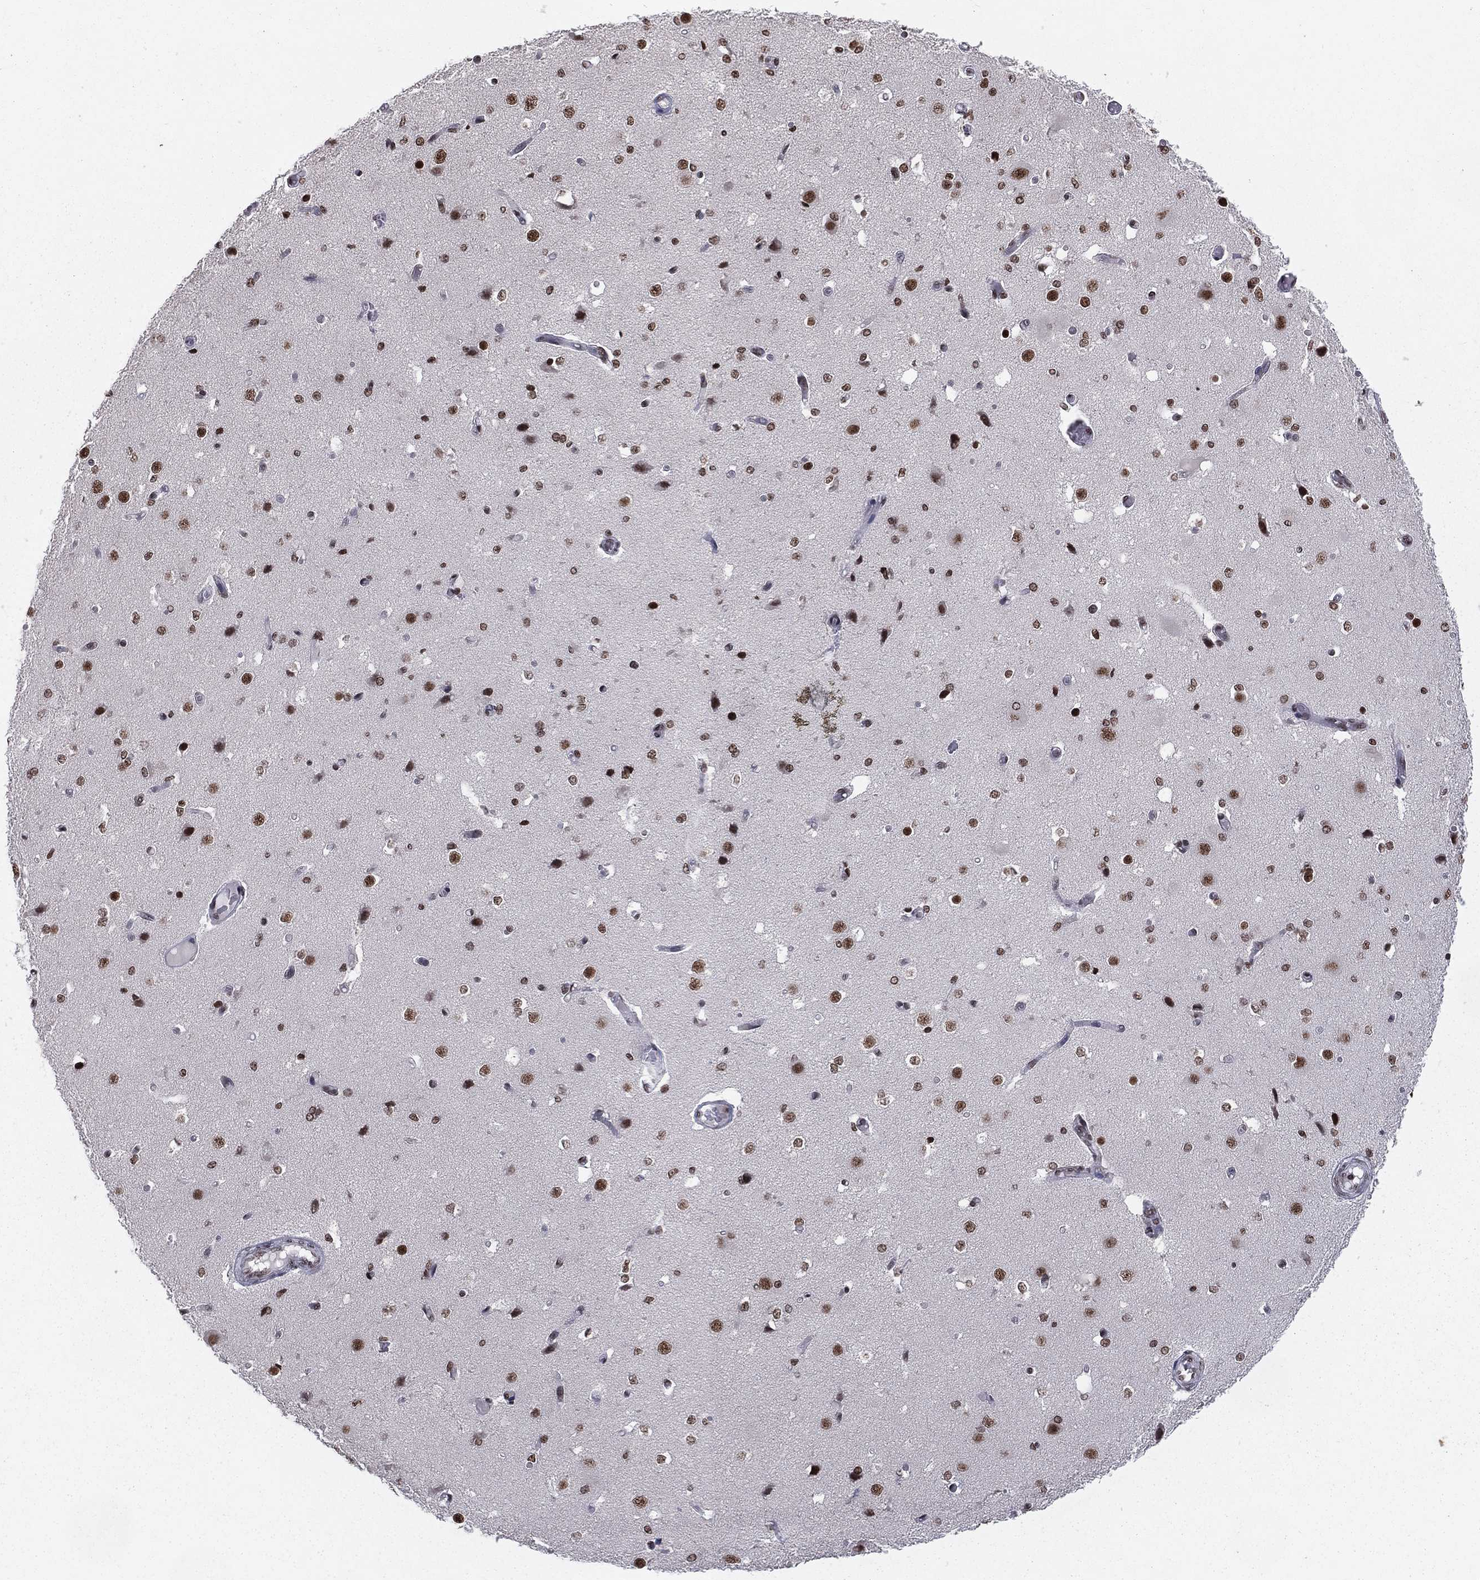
{"staining": {"intensity": "negative", "quantity": "none", "location": "none"}, "tissue": "cerebral cortex", "cell_type": "Endothelial cells", "image_type": "normal", "snomed": [{"axis": "morphology", "description": "Normal tissue, NOS"}, {"axis": "morphology", "description": "Inflammation, NOS"}, {"axis": "topography", "description": "Cerebral cortex"}], "caption": "An IHC histopathology image of benign cerebral cortex is shown. There is no staining in endothelial cells of cerebral cortex. (Brightfield microscopy of DAB (3,3'-diaminobenzidine) IHC at high magnification).", "gene": "RFX7", "patient": {"sex": "male", "age": 6}}